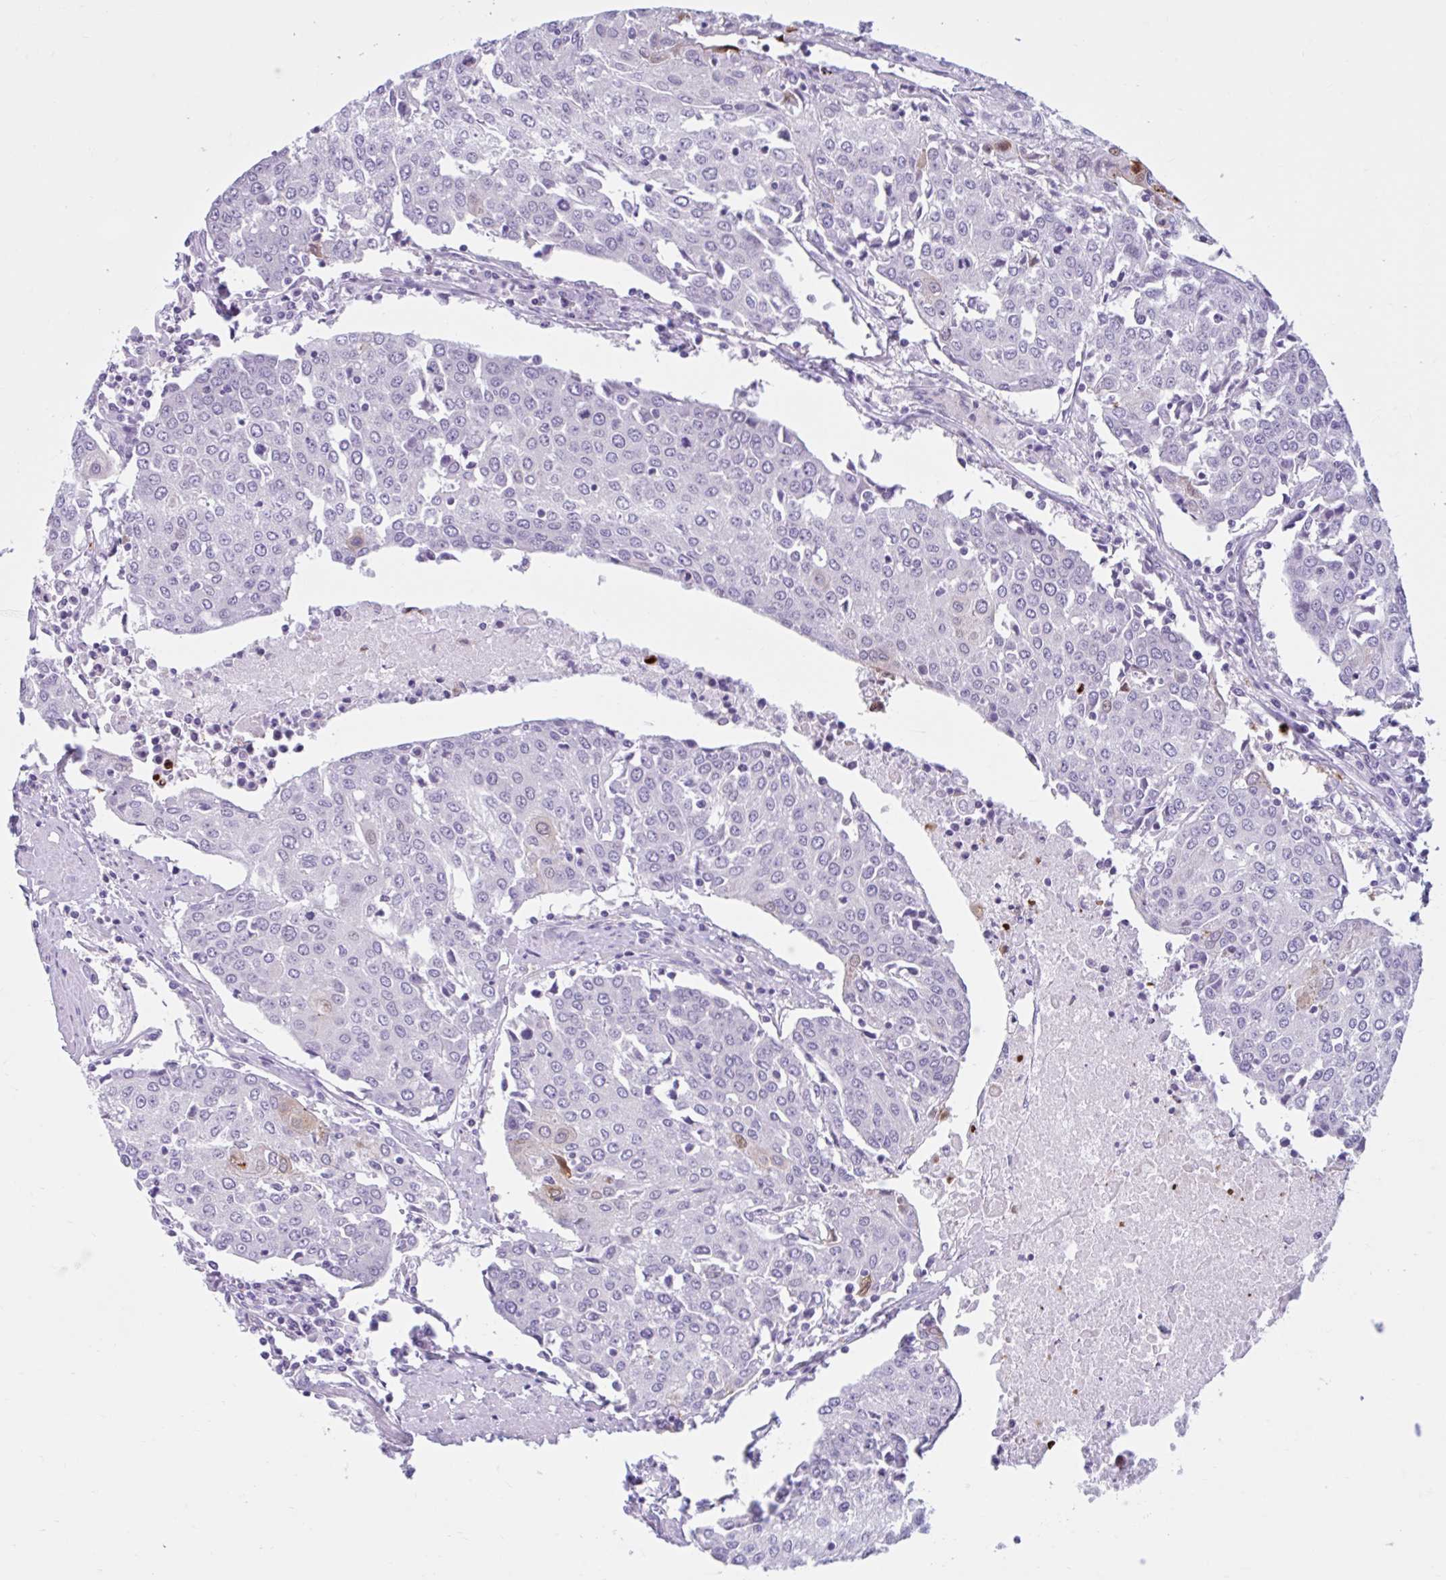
{"staining": {"intensity": "negative", "quantity": "none", "location": "none"}, "tissue": "urothelial cancer", "cell_type": "Tumor cells", "image_type": "cancer", "snomed": [{"axis": "morphology", "description": "Urothelial carcinoma, High grade"}, {"axis": "topography", "description": "Urinary bladder"}], "caption": "Human urothelial cancer stained for a protein using IHC reveals no expression in tumor cells.", "gene": "CEP120", "patient": {"sex": "female", "age": 85}}